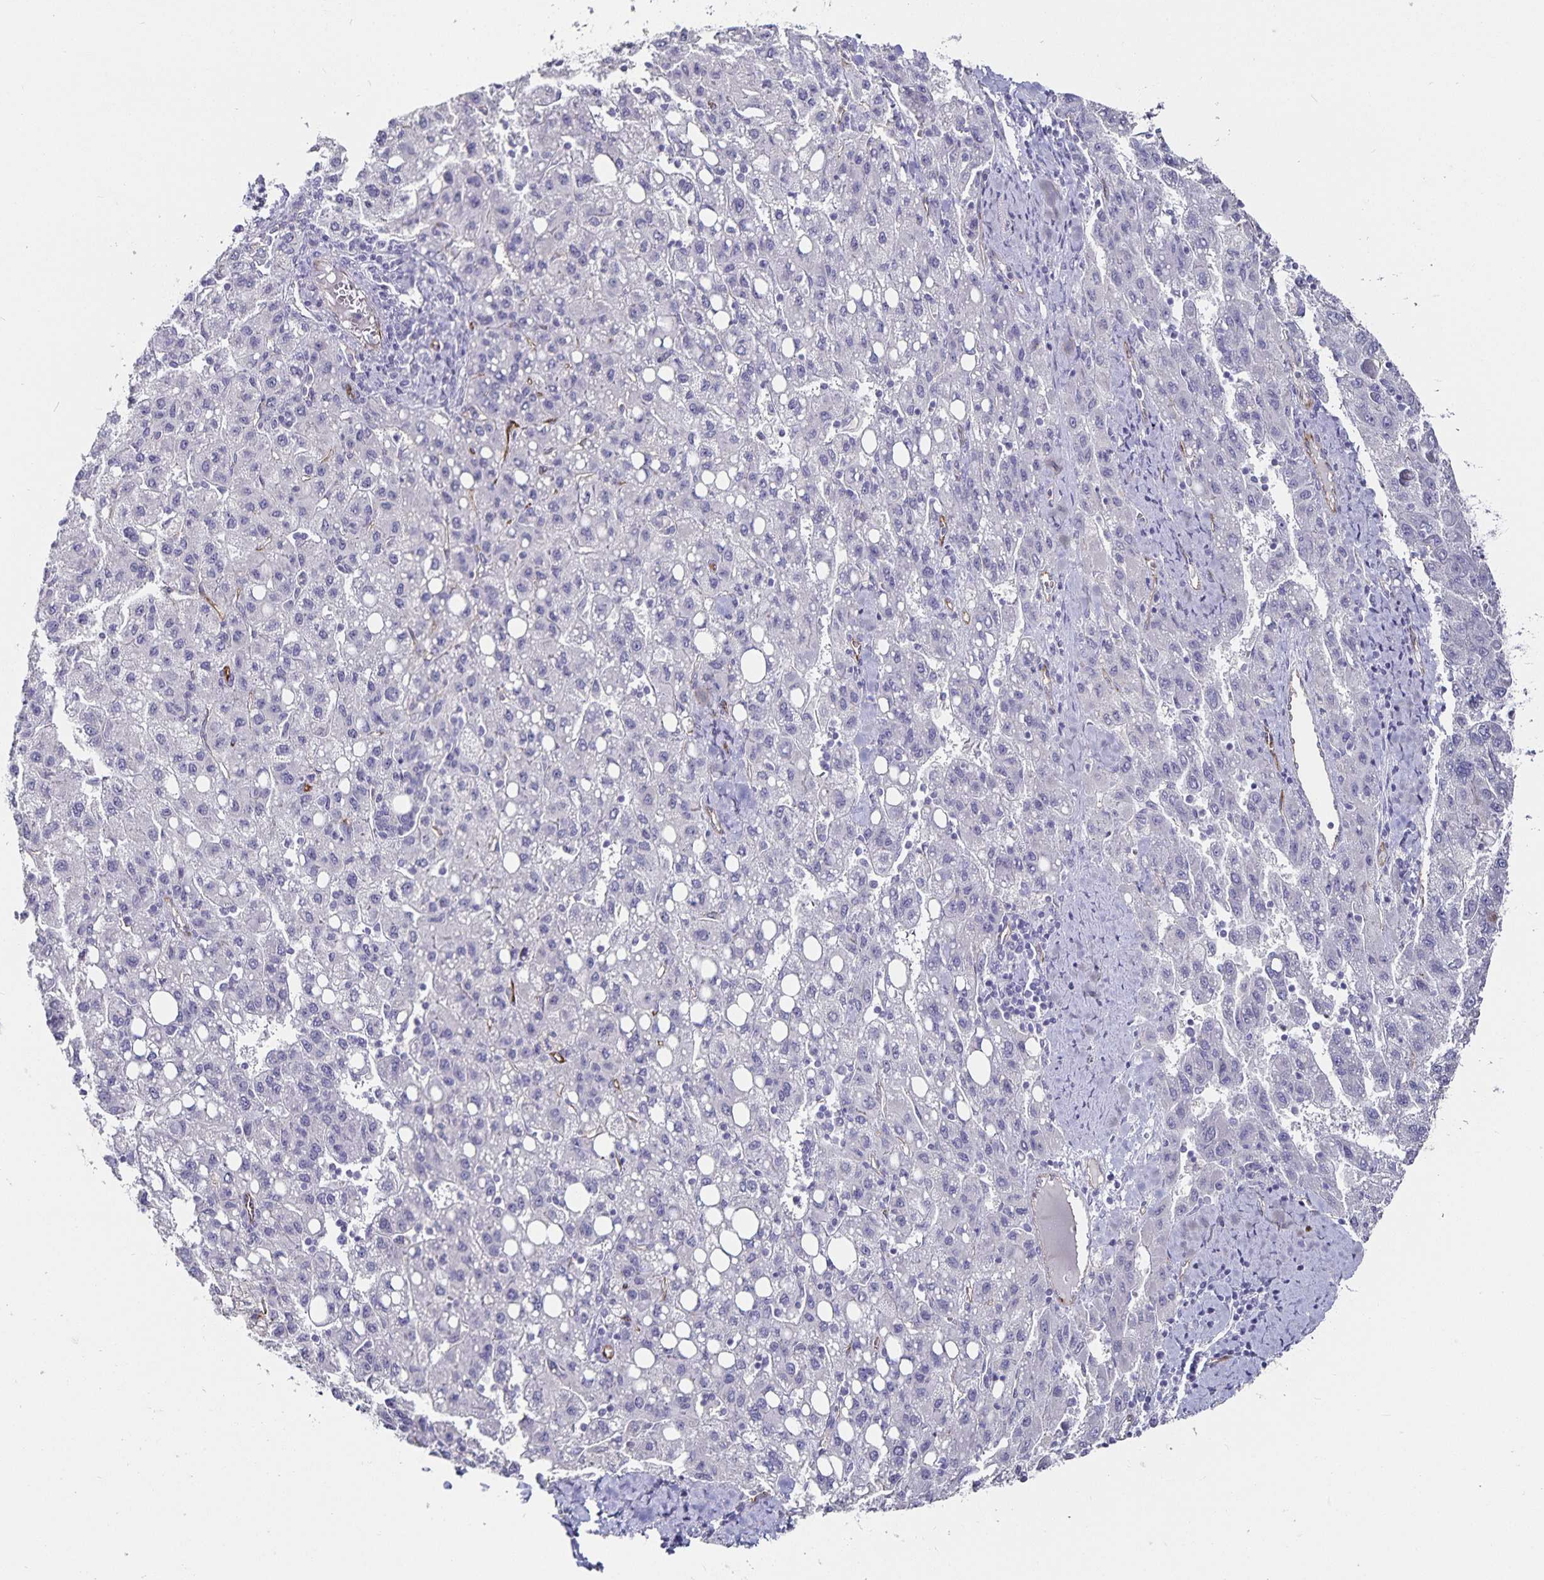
{"staining": {"intensity": "negative", "quantity": "none", "location": "none"}, "tissue": "liver cancer", "cell_type": "Tumor cells", "image_type": "cancer", "snomed": [{"axis": "morphology", "description": "Carcinoma, Hepatocellular, NOS"}, {"axis": "topography", "description": "Liver"}], "caption": "The micrograph reveals no staining of tumor cells in liver hepatocellular carcinoma.", "gene": "PODXL", "patient": {"sex": "female", "age": 82}}